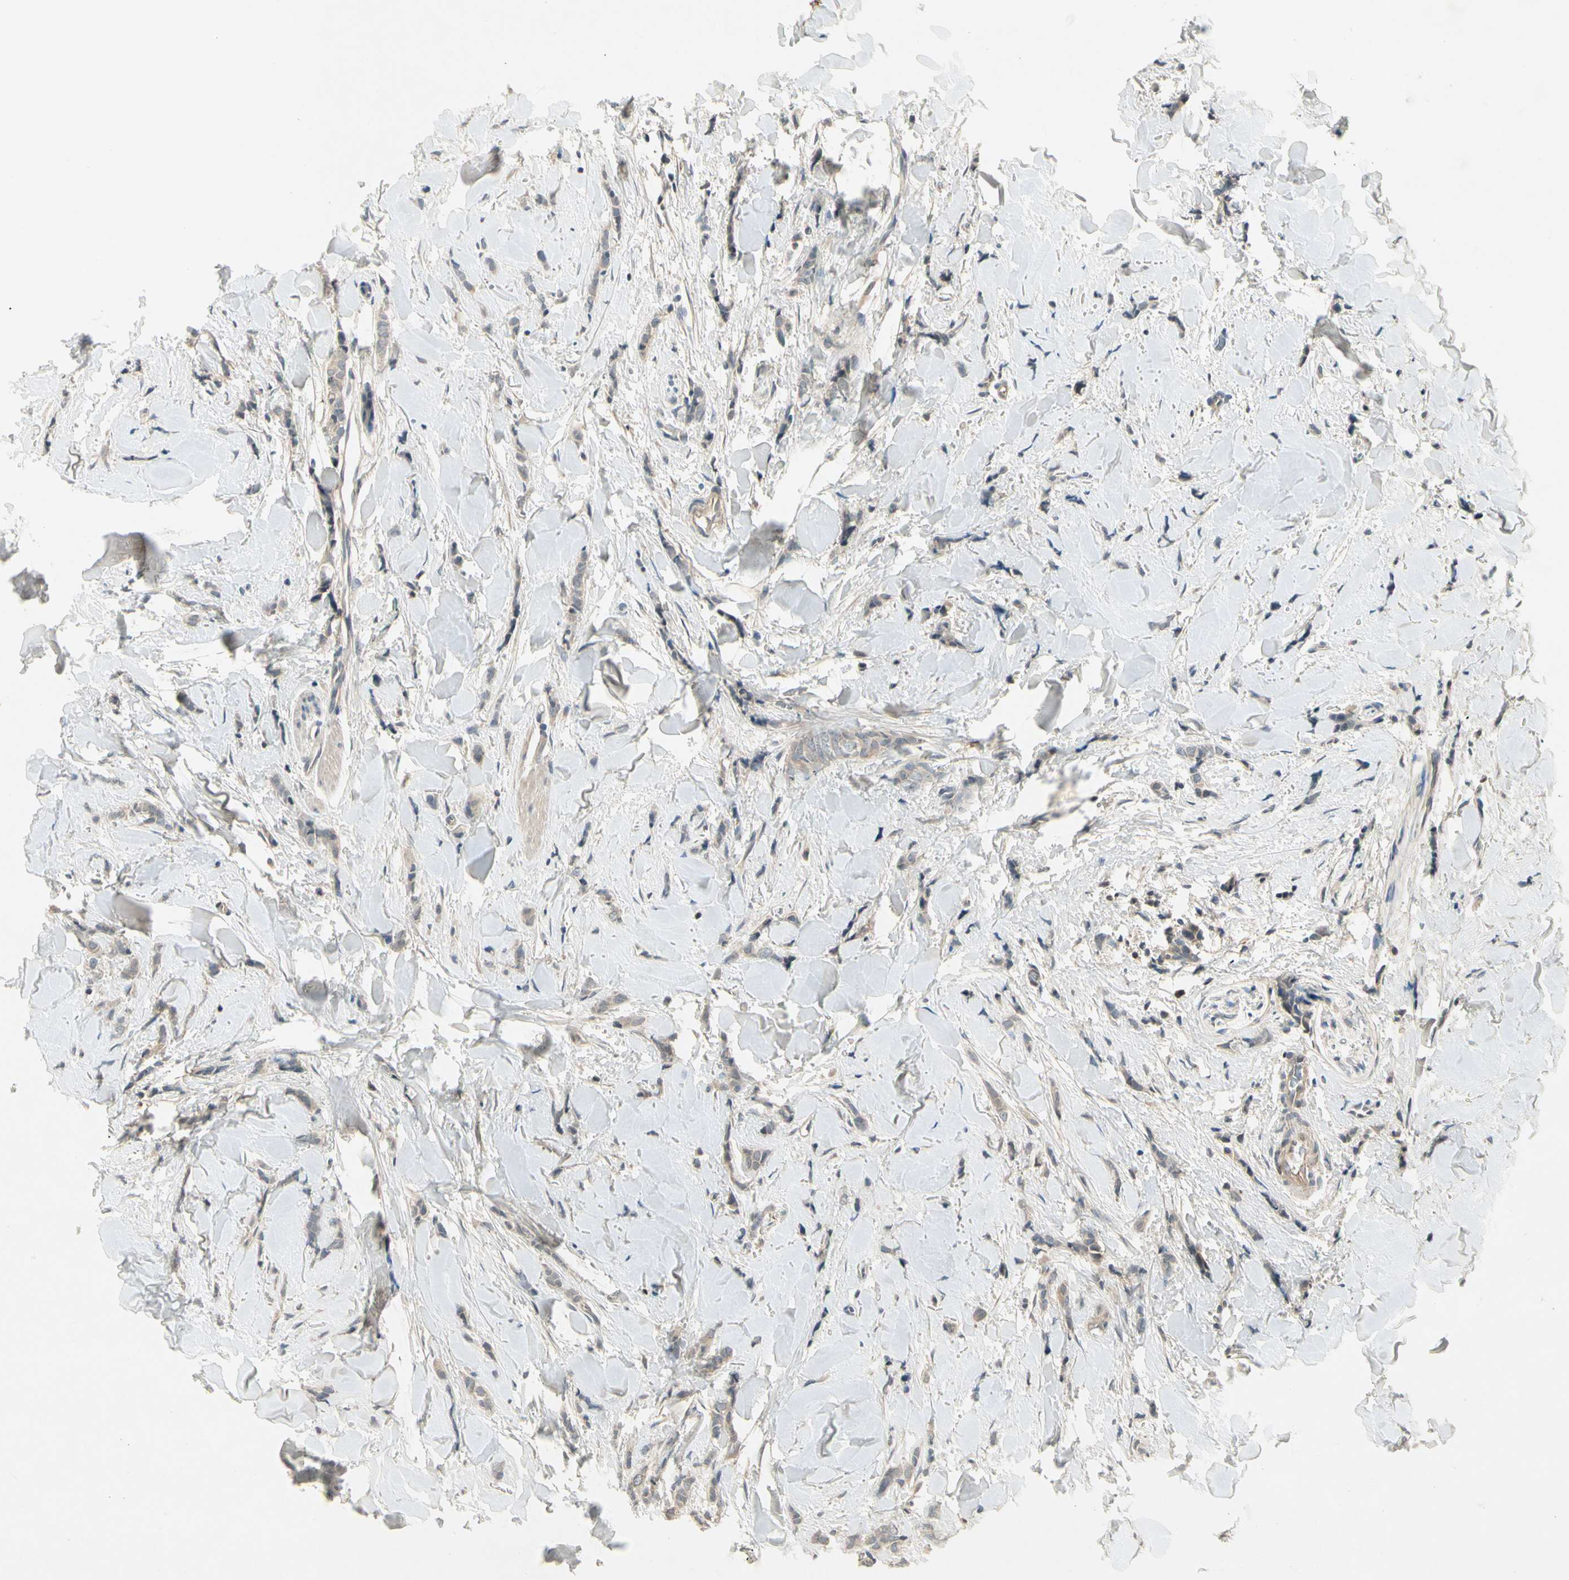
{"staining": {"intensity": "weak", "quantity": "25%-75%", "location": "cytoplasmic/membranous"}, "tissue": "breast cancer", "cell_type": "Tumor cells", "image_type": "cancer", "snomed": [{"axis": "morphology", "description": "Lobular carcinoma"}, {"axis": "topography", "description": "Skin"}, {"axis": "topography", "description": "Breast"}], "caption": "IHC image of breast cancer (lobular carcinoma) stained for a protein (brown), which displays low levels of weak cytoplasmic/membranous expression in about 25%-75% of tumor cells.", "gene": "CCL4", "patient": {"sex": "female", "age": 46}}